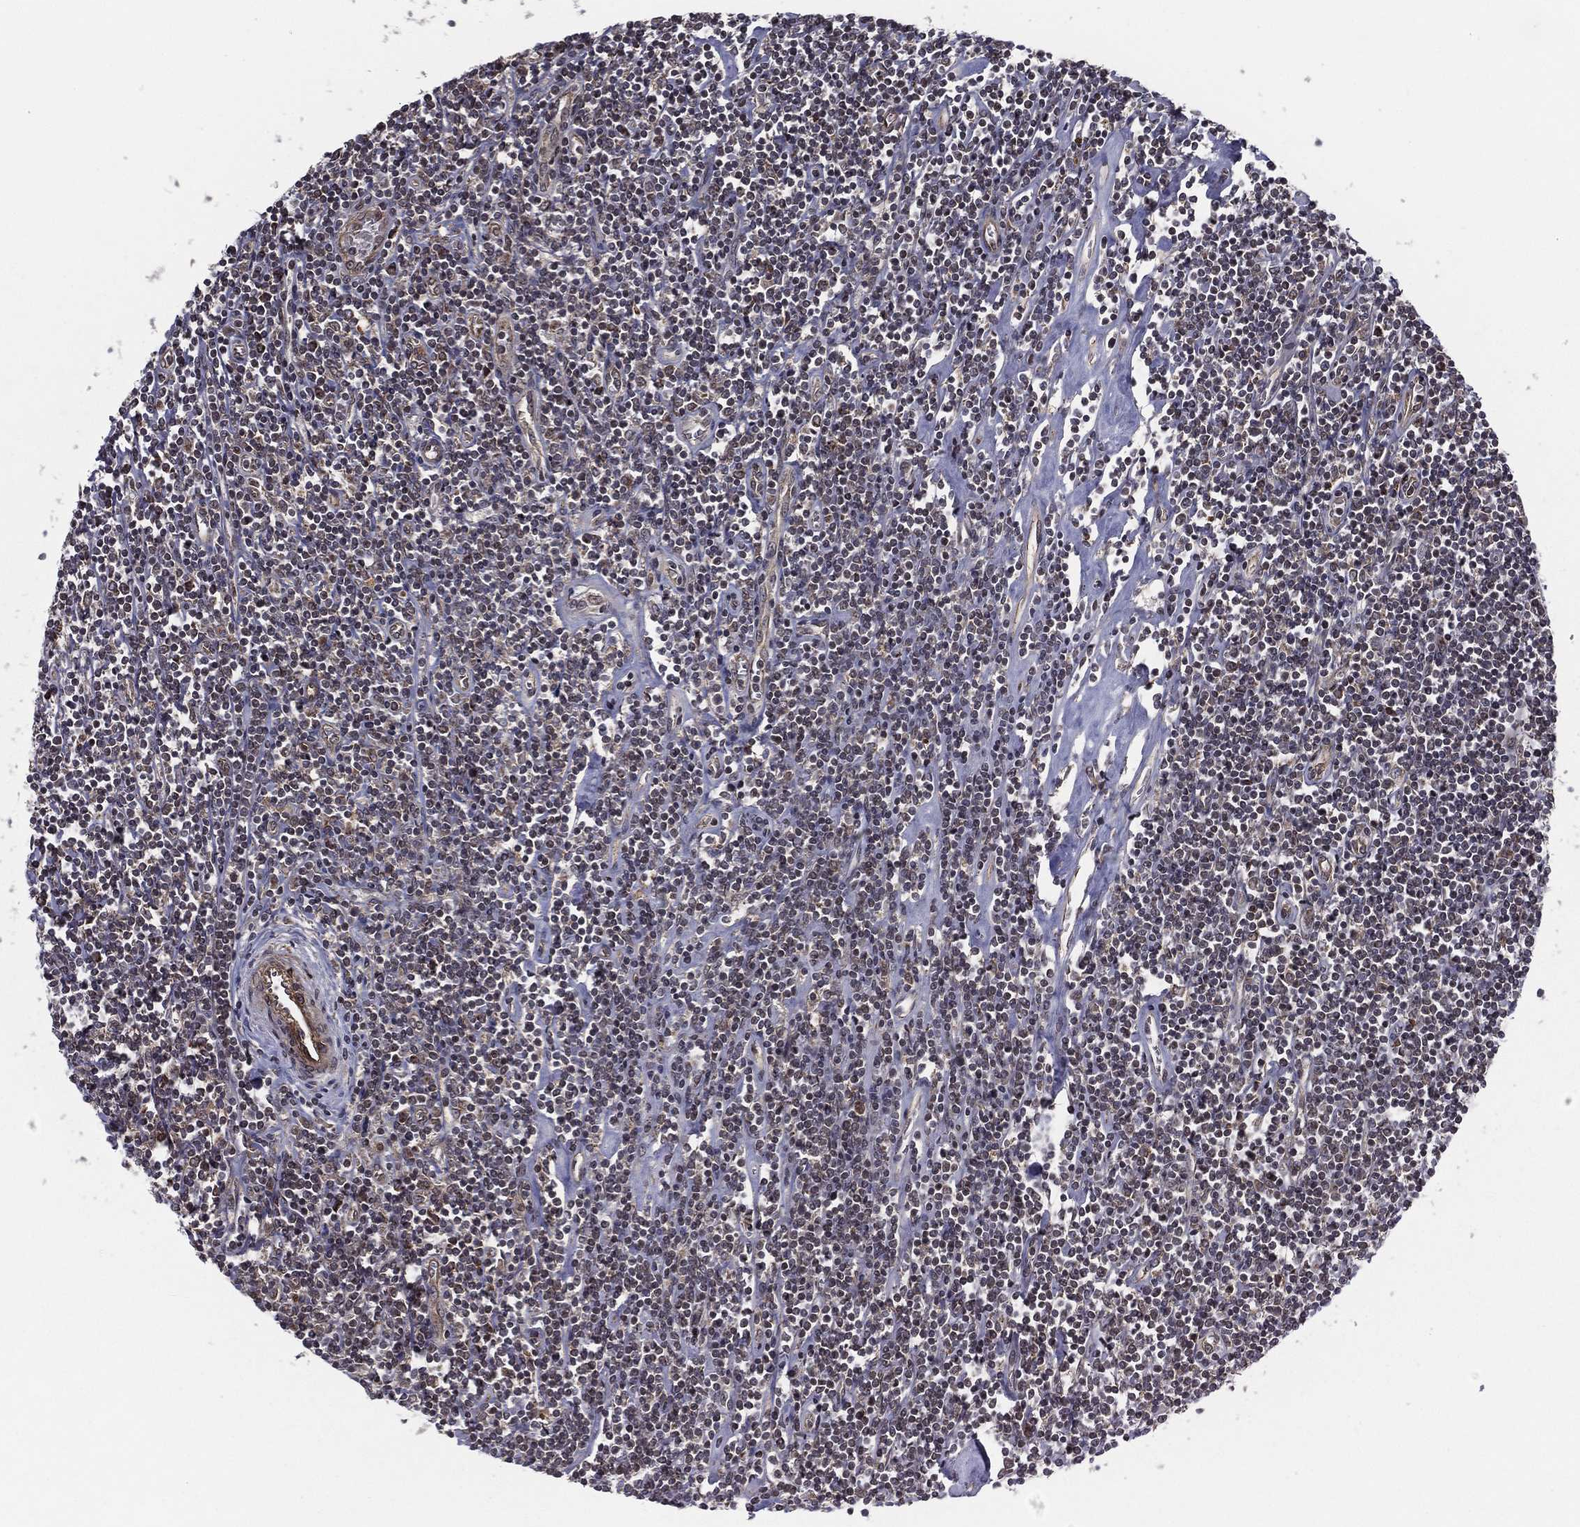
{"staining": {"intensity": "weak", "quantity": "<25%", "location": "cytoplasmic/membranous"}, "tissue": "lymphoma", "cell_type": "Tumor cells", "image_type": "cancer", "snomed": [{"axis": "morphology", "description": "Hodgkin's disease, NOS"}, {"axis": "topography", "description": "Lymph node"}], "caption": "Hodgkin's disease was stained to show a protein in brown. There is no significant positivity in tumor cells.", "gene": "UACA", "patient": {"sex": "male", "age": 40}}